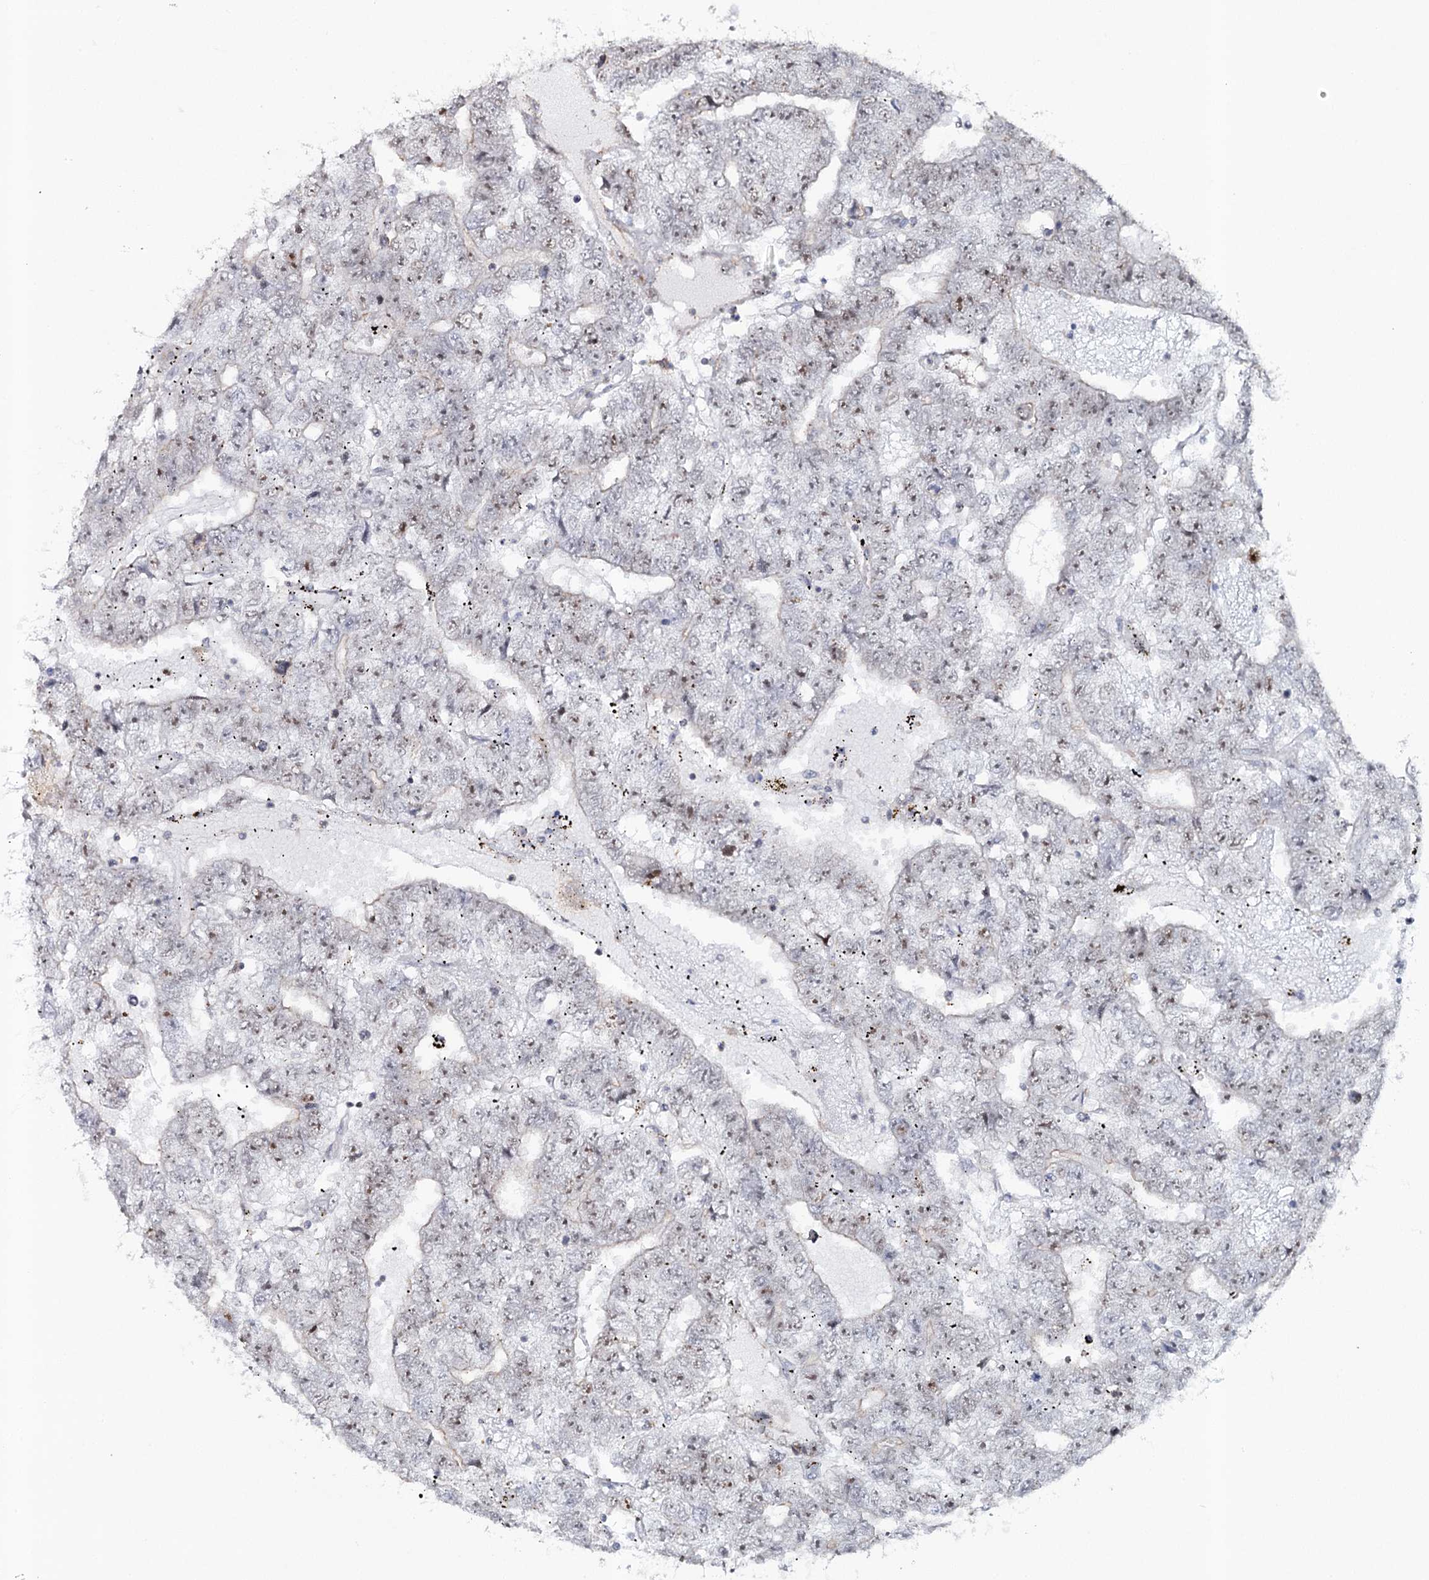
{"staining": {"intensity": "negative", "quantity": "none", "location": "none"}, "tissue": "testis cancer", "cell_type": "Tumor cells", "image_type": "cancer", "snomed": [{"axis": "morphology", "description": "Carcinoma, Embryonal, NOS"}, {"axis": "topography", "description": "Testis"}], "caption": "An IHC photomicrograph of testis cancer (embryonal carcinoma) is shown. There is no staining in tumor cells of testis cancer (embryonal carcinoma).", "gene": "ZC3H8", "patient": {"sex": "male", "age": 25}}